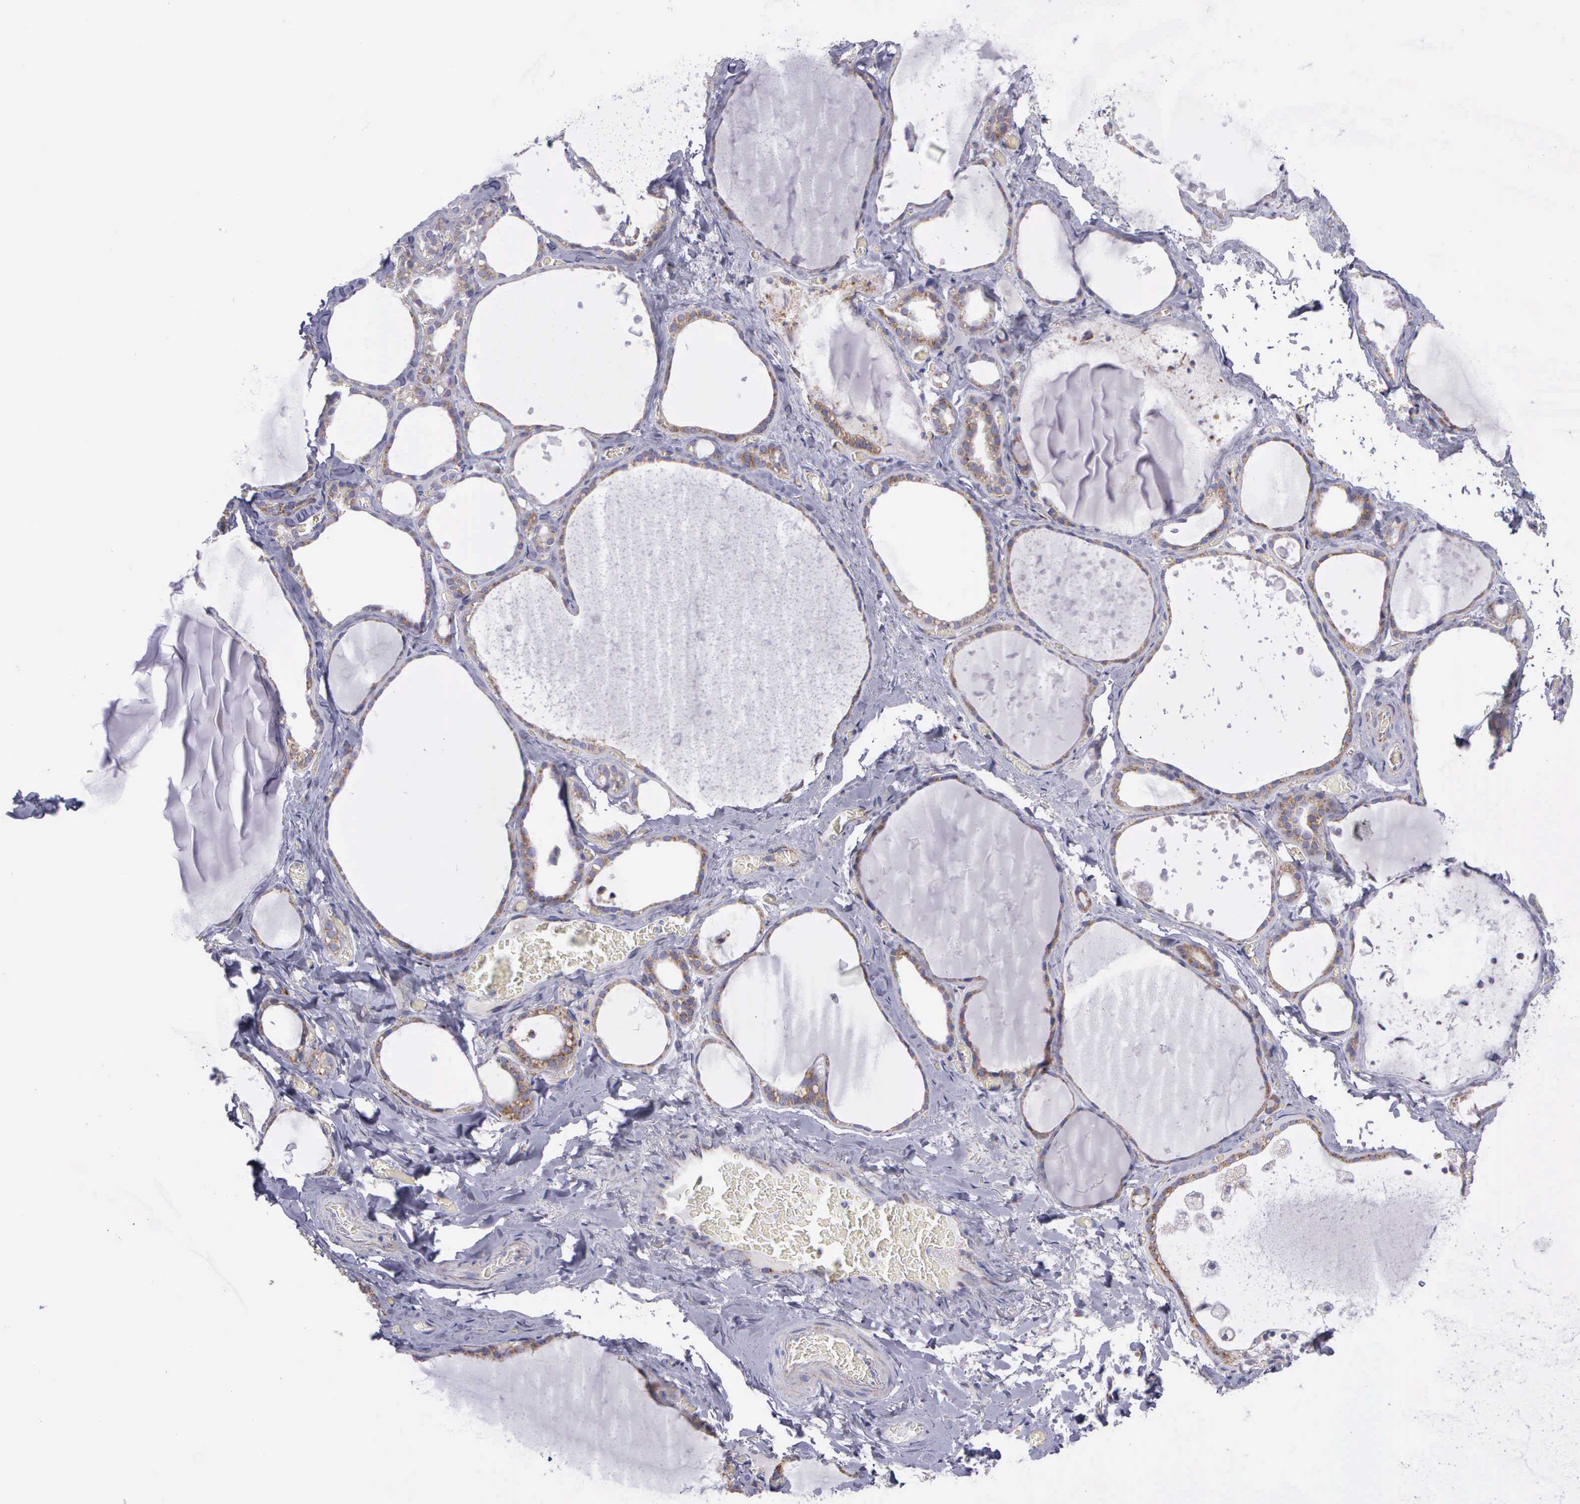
{"staining": {"intensity": "weak", "quantity": "25%-75%", "location": "cytoplasmic/membranous"}, "tissue": "thyroid gland", "cell_type": "Glandular cells", "image_type": "normal", "snomed": [{"axis": "morphology", "description": "Normal tissue, NOS"}, {"axis": "topography", "description": "Thyroid gland"}], "caption": "Immunohistochemistry (DAB (3,3'-diaminobenzidine)) staining of normal thyroid gland reveals weak cytoplasmic/membranous protein expression in approximately 25%-75% of glandular cells. The protein of interest is shown in brown color, while the nuclei are stained blue.", "gene": "SYNJ2BP", "patient": {"sex": "male", "age": 76}}